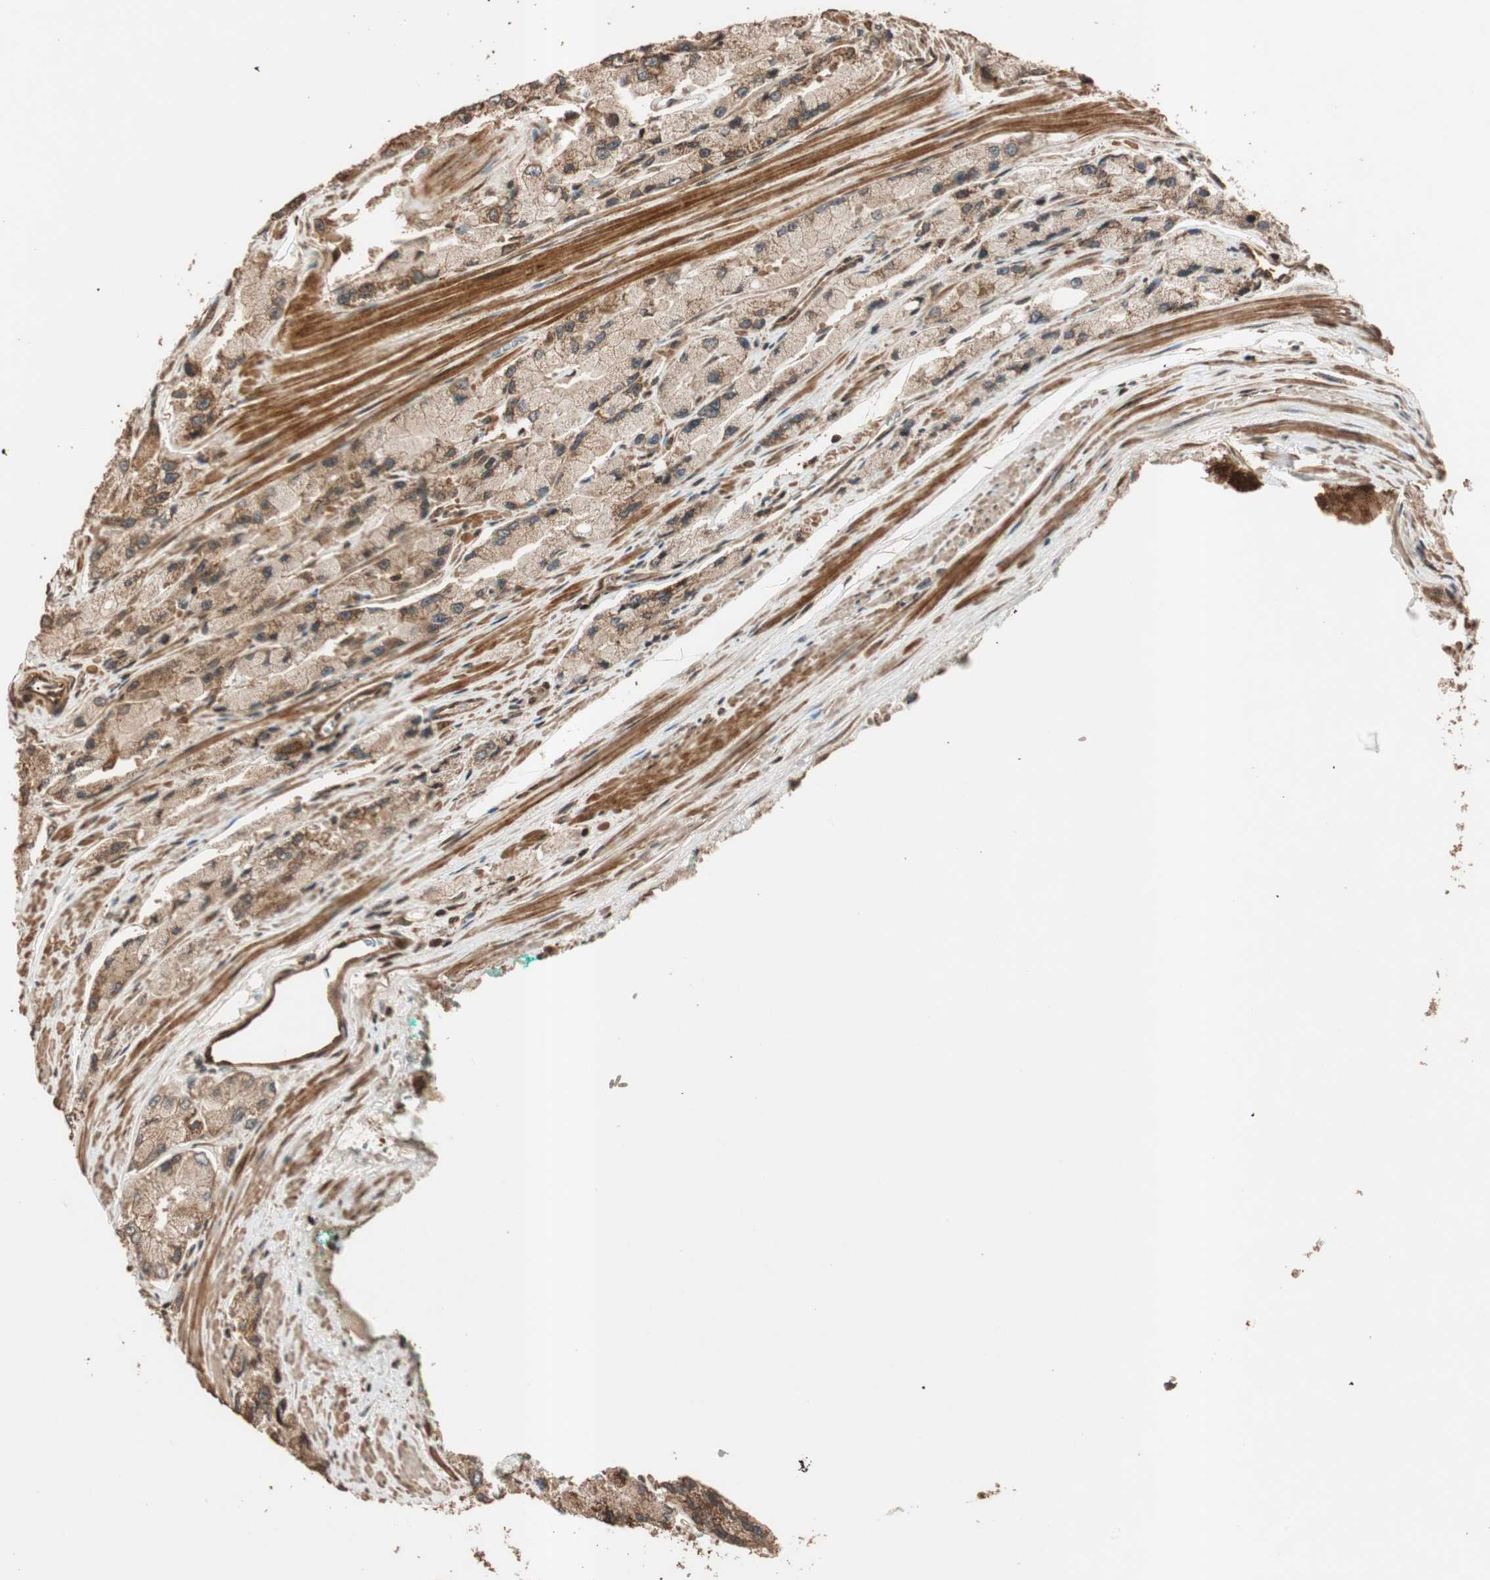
{"staining": {"intensity": "moderate", "quantity": ">75%", "location": "cytoplasmic/membranous"}, "tissue": "prostate cancer", "cell_type": "Tumor cells", "image_type": "cancer", "snomed": [{"axis": "morphology", "description": "Adenocarcinoma, High grade"}, {"axis": "topography", "description": "Prostate"}], "caption": "This is an image of immunohistochemistry staining of prostate cancer, which shows moderate expression in the cytoplasmic/membranous of tumor cells.", "gene": "ALKBH5", "patient": {"sex": "male", "age": 58}}